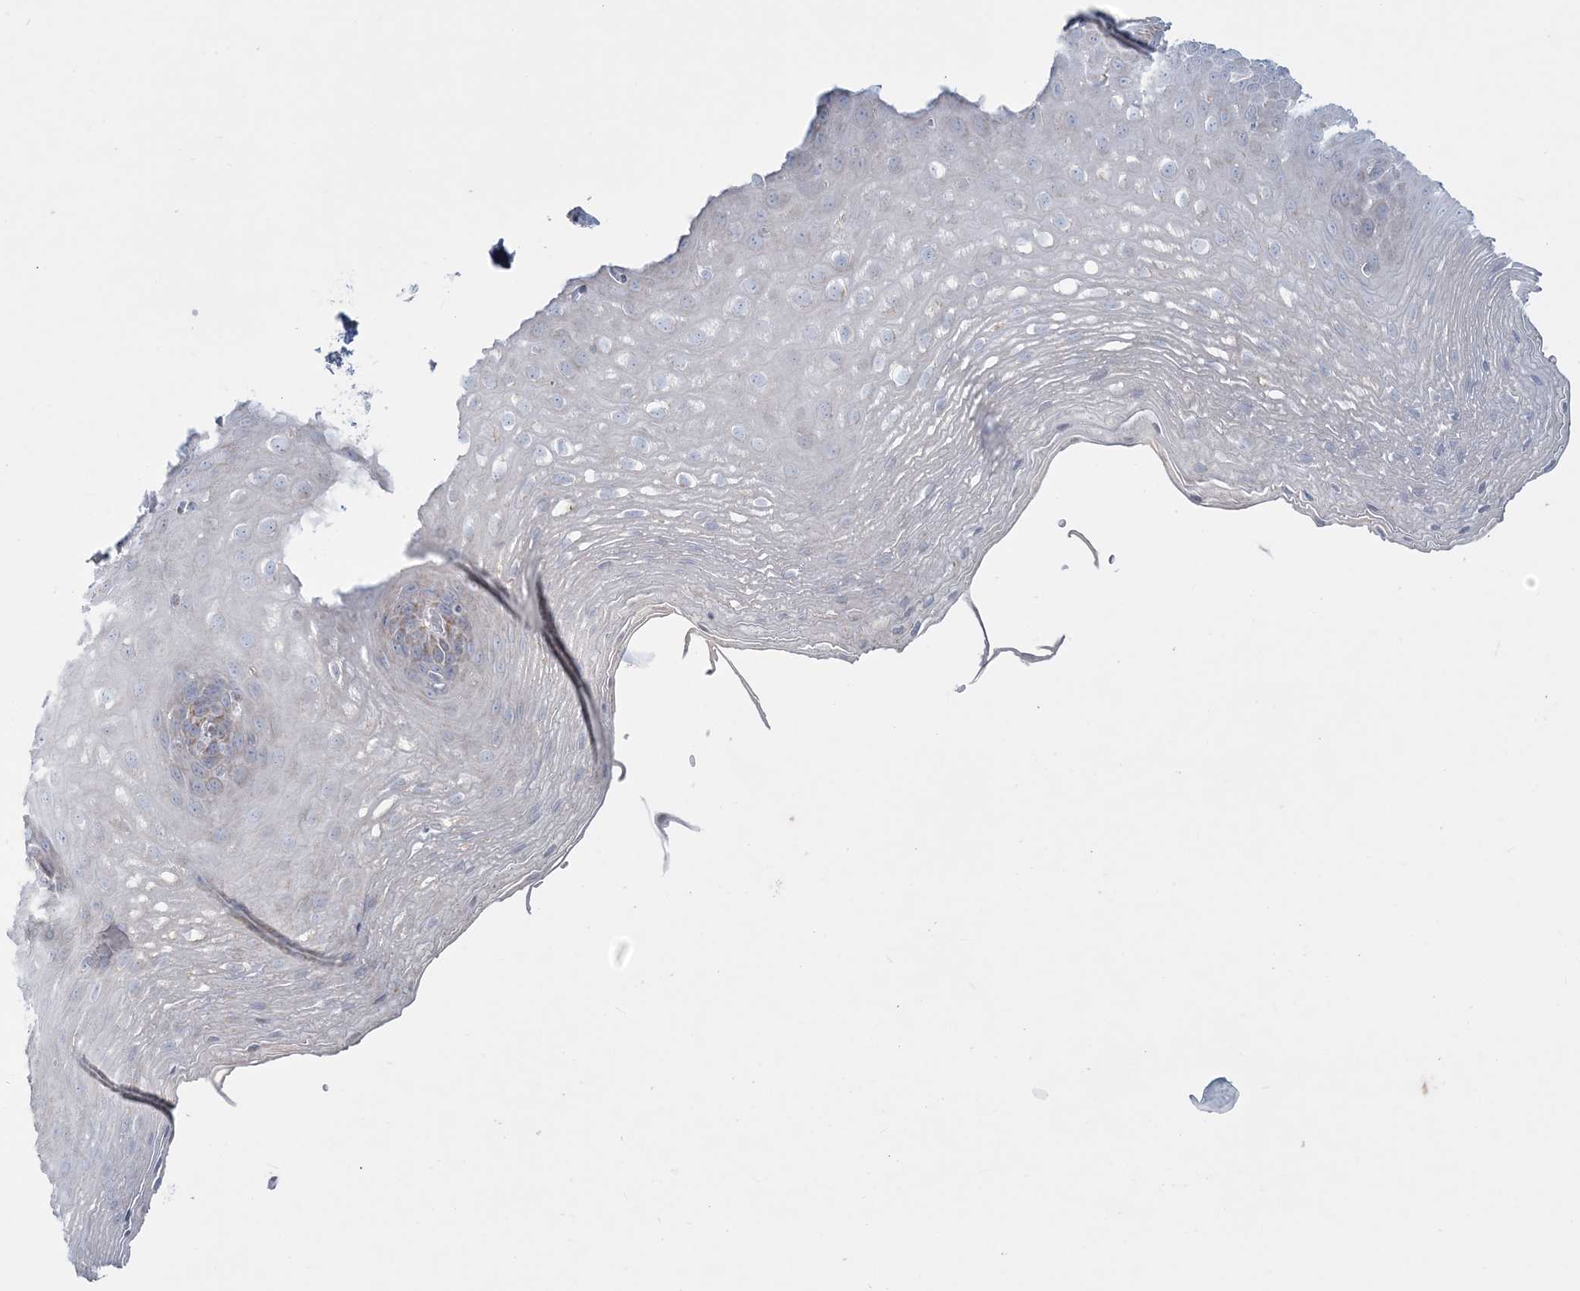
{"staining": {"intensity": "negative", "quantity": "none", "location": "none"}, "tissue": "esophagus", "cell_type": "Squamous epithelial cells", "image_type": "normal", "snomed": [{"axis": "morphology", "description": "Normal tissue, NOS"}, {"axis": "topography", "description": "Esophagus"}], "caption": "DAB immunohistochemical staining of normal esophagus exhibits no significant positivity in squamous epithelial cells.", "gene": "TBC1D7", "patient": {"sex": "female", "age": 66}}